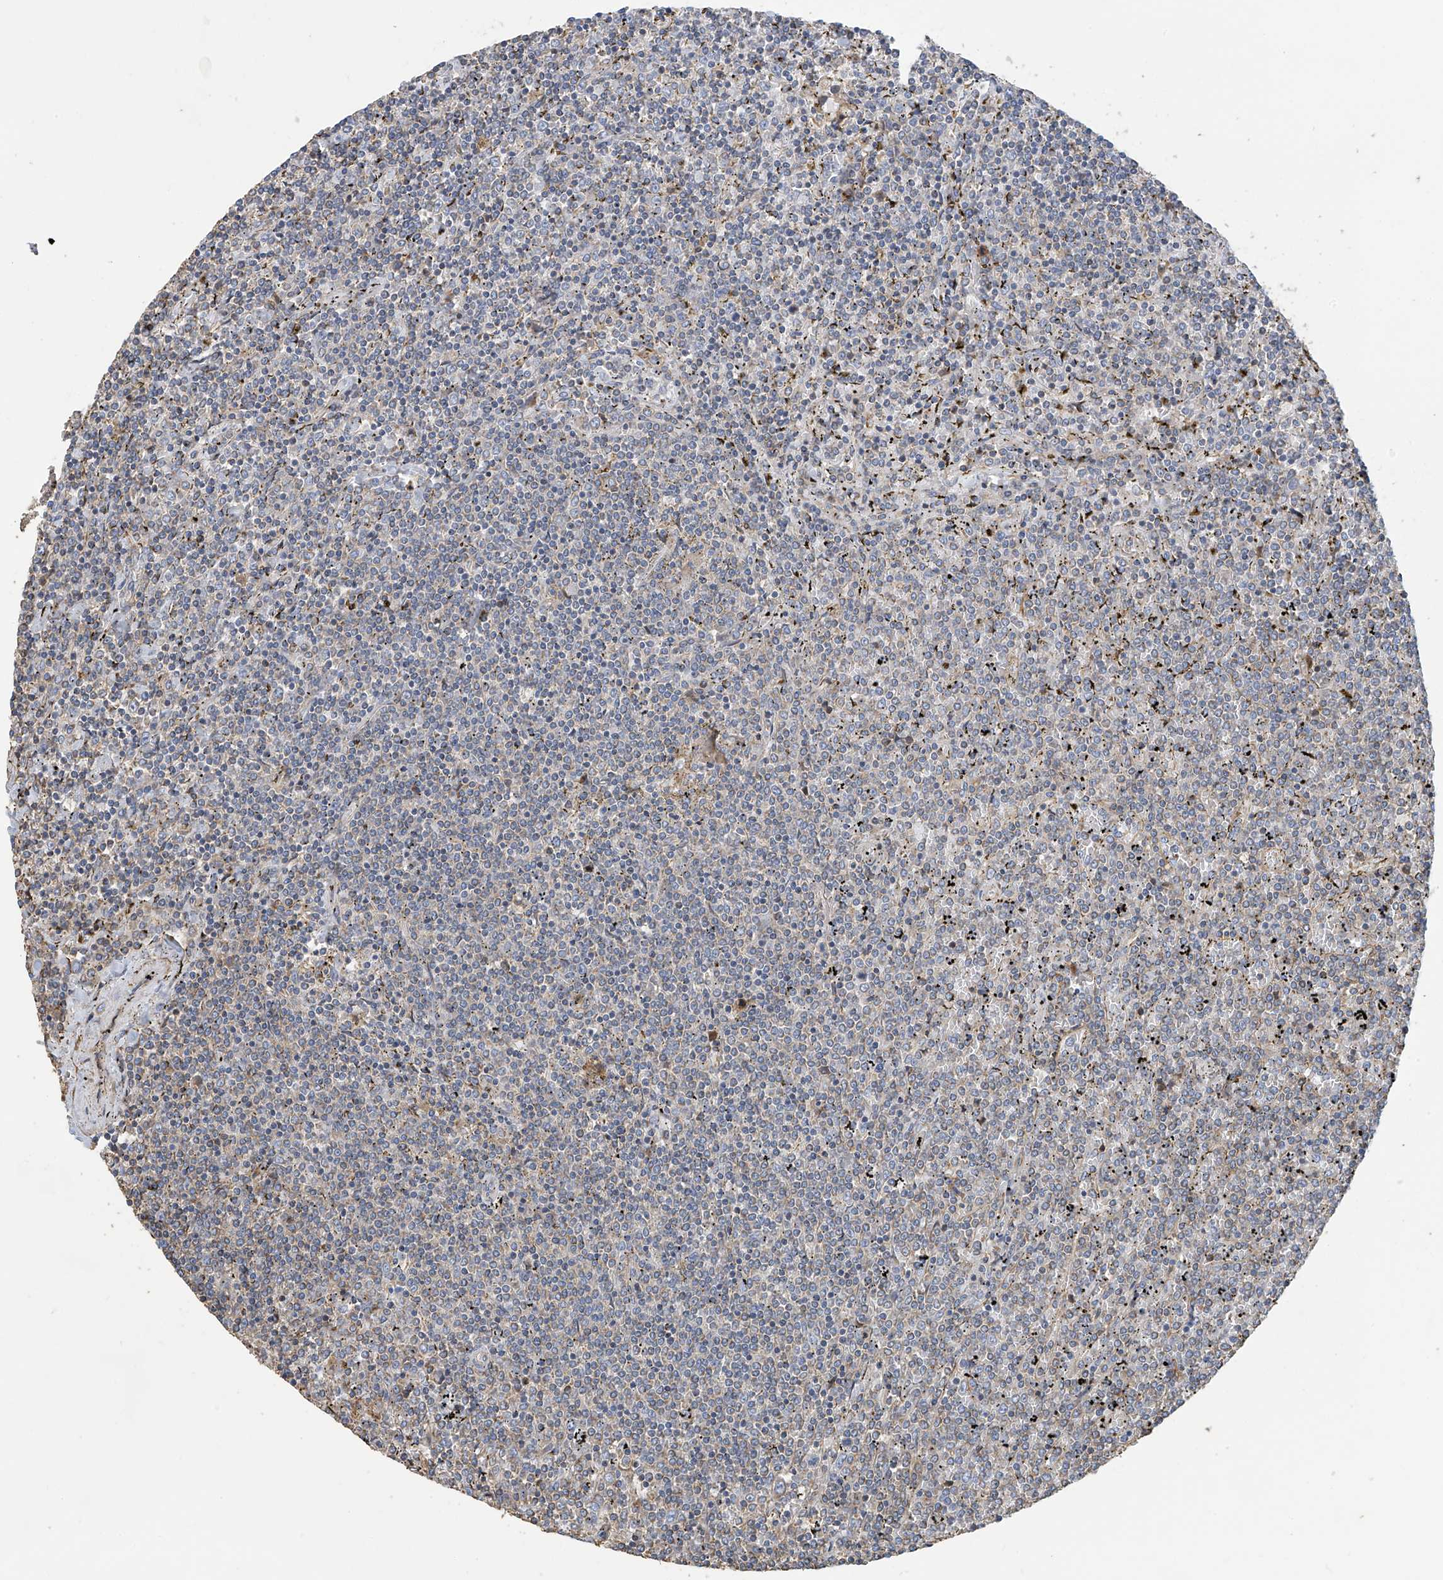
{"staining": {"intensity": "weak", "quantity": "25%-75%", "location": "cytoplasmic/membranous"}, "tissue": "lymphoma", "cell_type": "Tumor cells", "image_type": "cancer", "snomed": [{"axis": "morphology", "description": "Malignant lymphoma, non-Hodgkin's type, Low grade"}, {"axis": "topography", "description": "Spleen"}], "caption": "Weak cytoplasmic/membranous protein expression is identified in about 25%-75% of tumor cells in lymphoma. Using DAB (brown) and hematoxylin (blue) stains, captured at high magnification using brightfield microscopy.", "gene": "SLC43A3", "patient": {"sex": "female", "age": 19}}